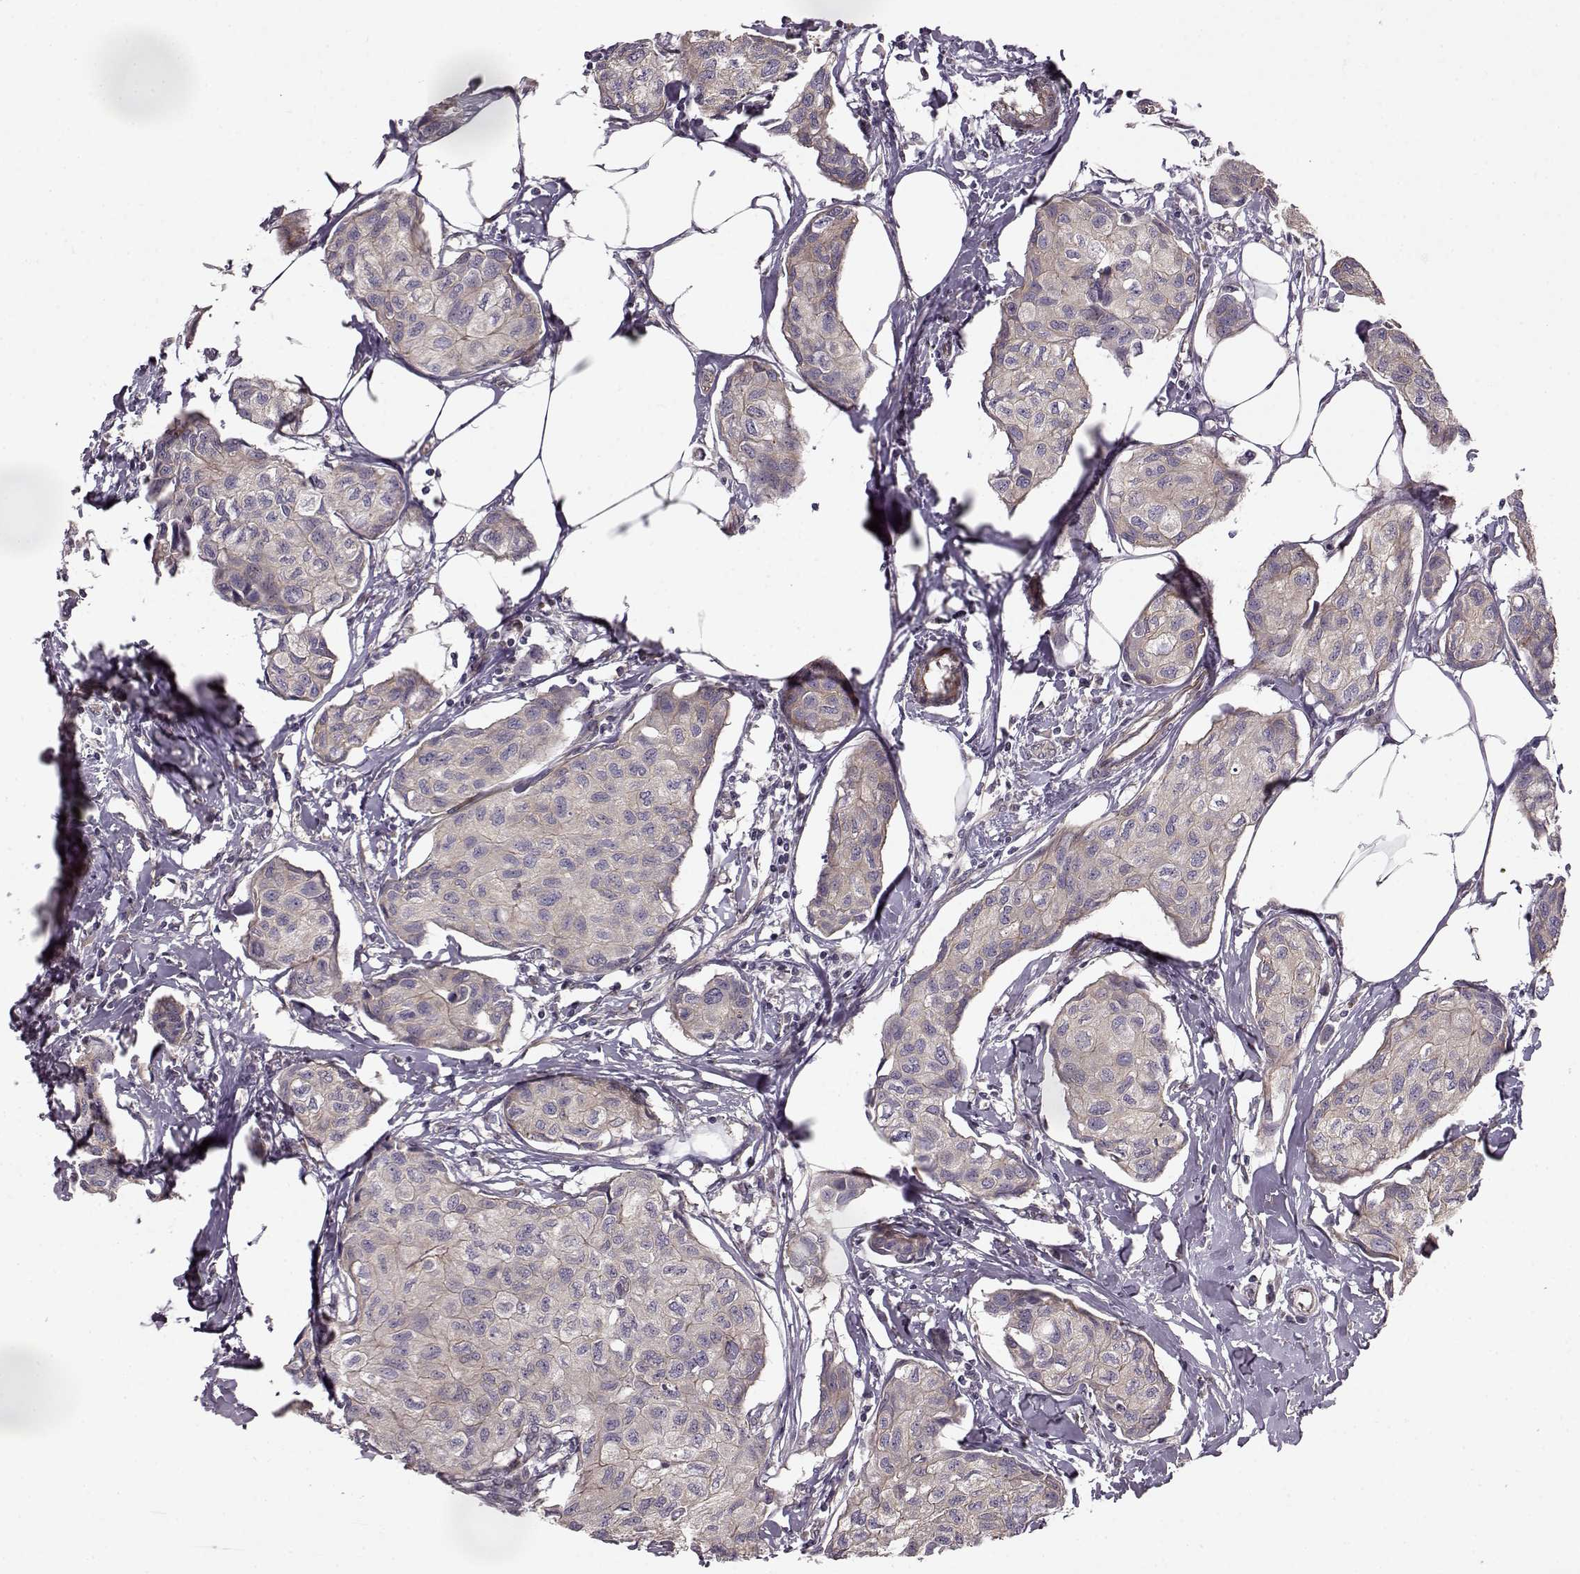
{"staining": {"intensity": "negative", "quantity": "none", "location": "none"}, "tissue": "breast cancer", "cell_type": "Tumor cells", "image_type": "cancer", "snomed": [{"axis": "morphology", "description": "Duct carcinoma"}, {"axis": "topography", "description": "Breast"}], "caption": "Tumor cells show no significant protein positivity in breast cancer.", "gene": "MTR", "patient": {"sex": "female", "age": 80}}